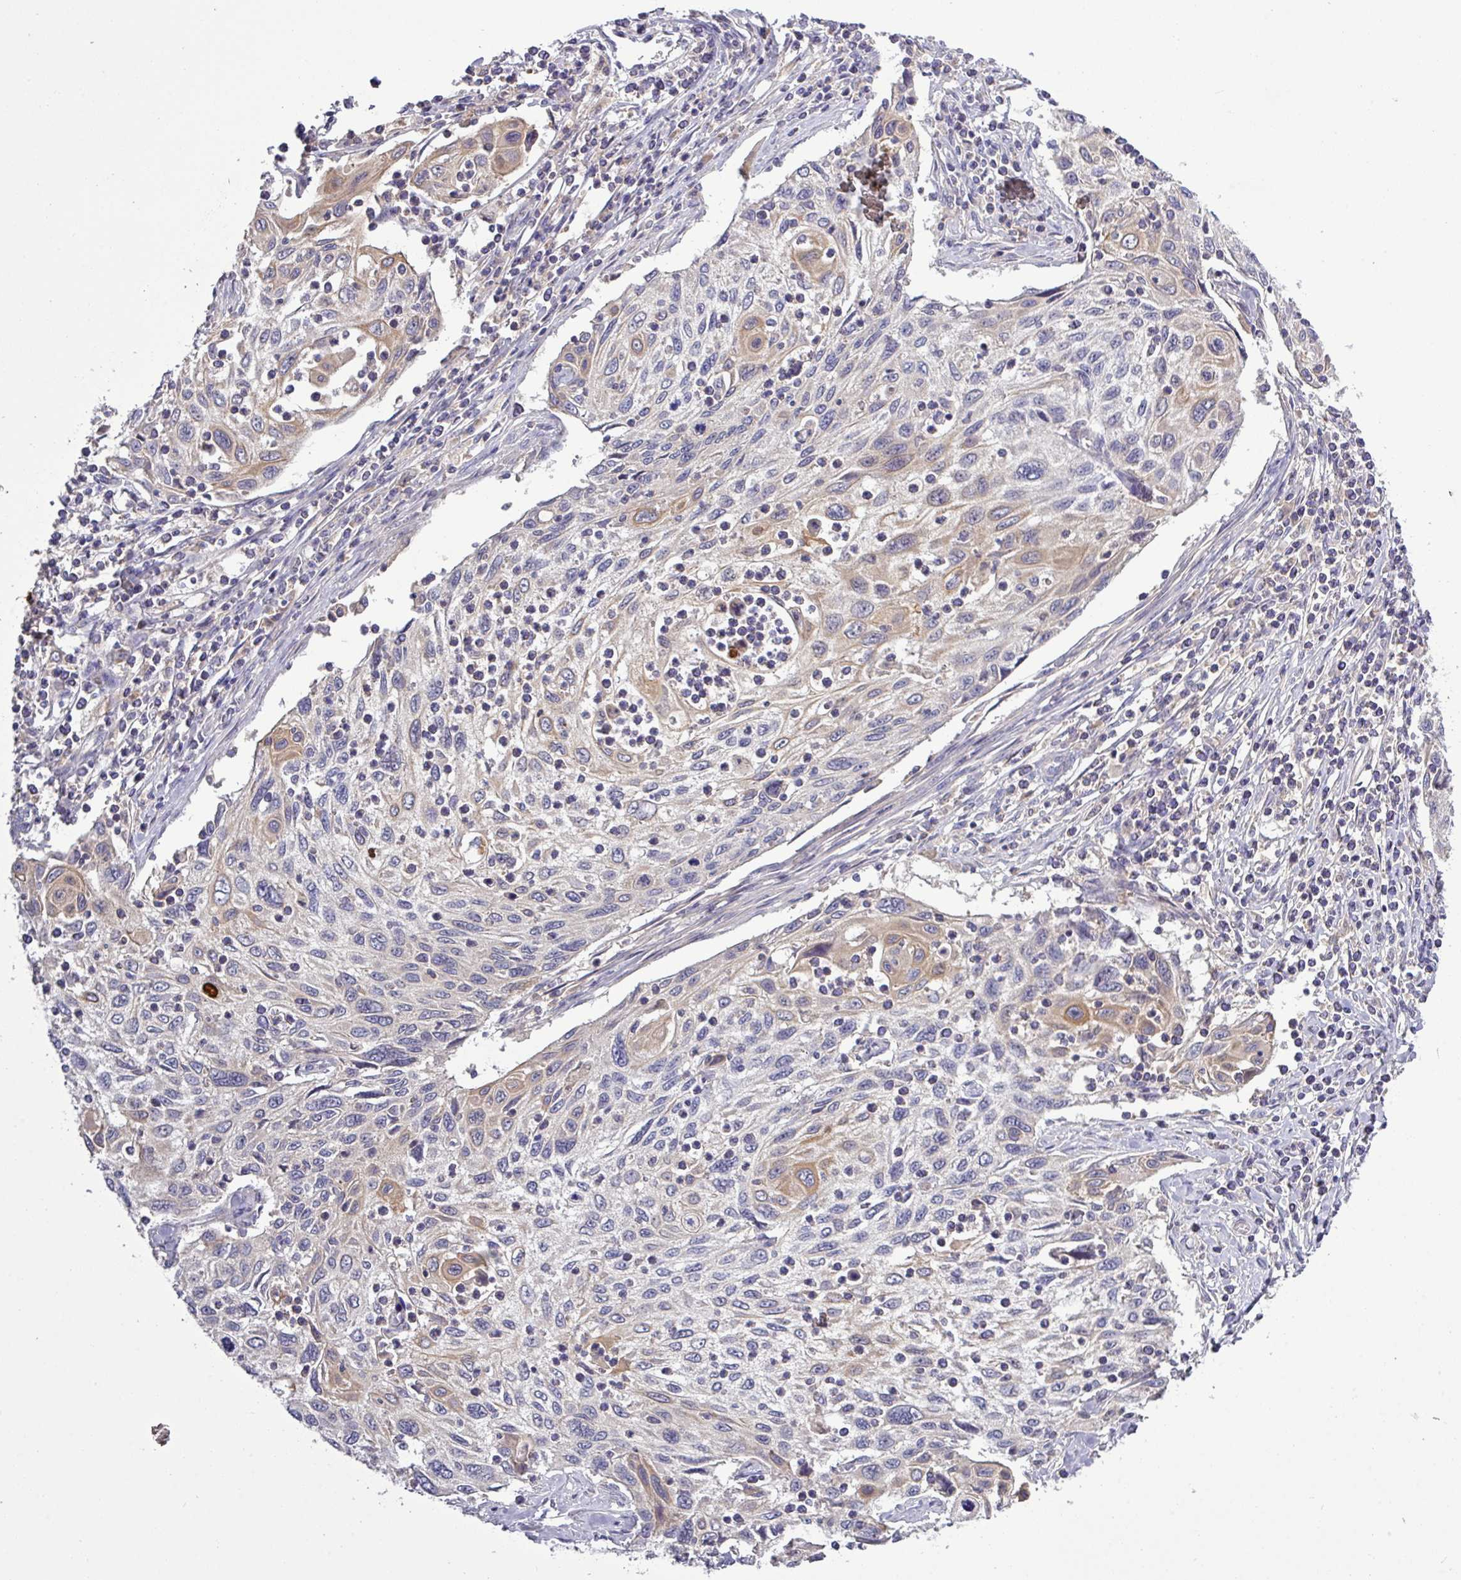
{"staining": {"intensity": "weak", "quantity": "25%-75%", "location": "cytoplasmic/membranous"}, "tissue": "cervical cancer", "cell_type": "Tumor cells", "image_type": "cancer", "snomed": [{"axis": "morphology", "description": "Squamous cell carcinoma, NOS"}, {"axis": "topography", "description": "Cervix"}], "caption": "An IHC photomicrograph of tumor tissue is shown. Protein staining in brown shows weak cytoplasmic/membranous positivity in squamous cell carcinoma (cervical) within tumor cells. The staining is performed using DAB (3,3'-diaminobenzidine) brown chromogen to label protein expression. The nuclei are counter-stained blue using hematoxylin.", "gene": "TMEM62", "patient": {"sex": "female", "age": 70}}